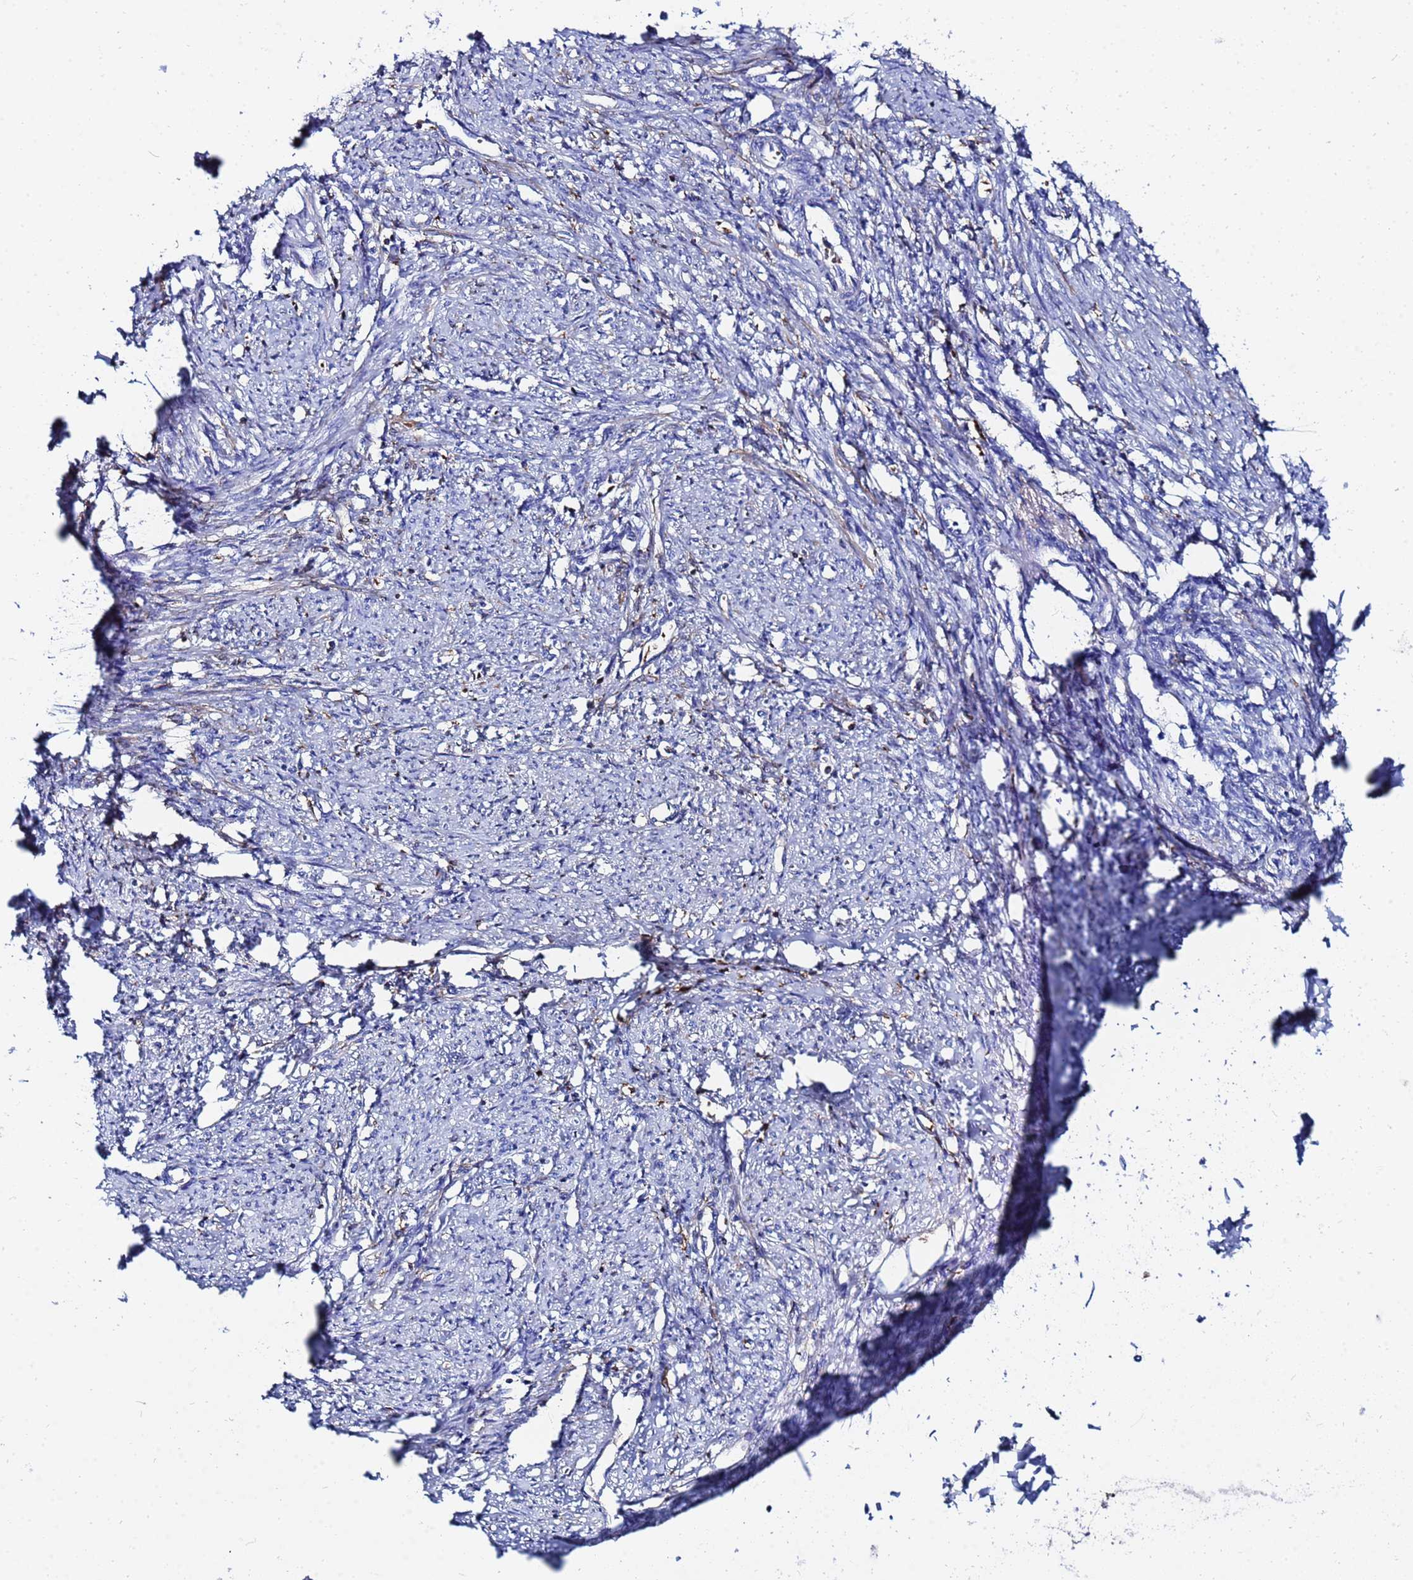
{"staining": {"intensity": "negative", "quantity": "none", "location": "none"}, "tissue": "smooth muscle", "cell_type": "Smooth muscle cells", "image_type": "normal", "snomed": [{"axis": "morphology", "description": "Normal tissue, NOS"}, {"axis": "topography", "description": "Smooth muscle"}, {"axis": "topography", "description": "Uterus"}], "caption": "An IHC histopathology image of unremarkable smooth muscle is shown. There is no staining in smooth muscle cells of smooth muscle.", "gene": "AQP12A", "patient": {"sex": "female", "age": 59}}